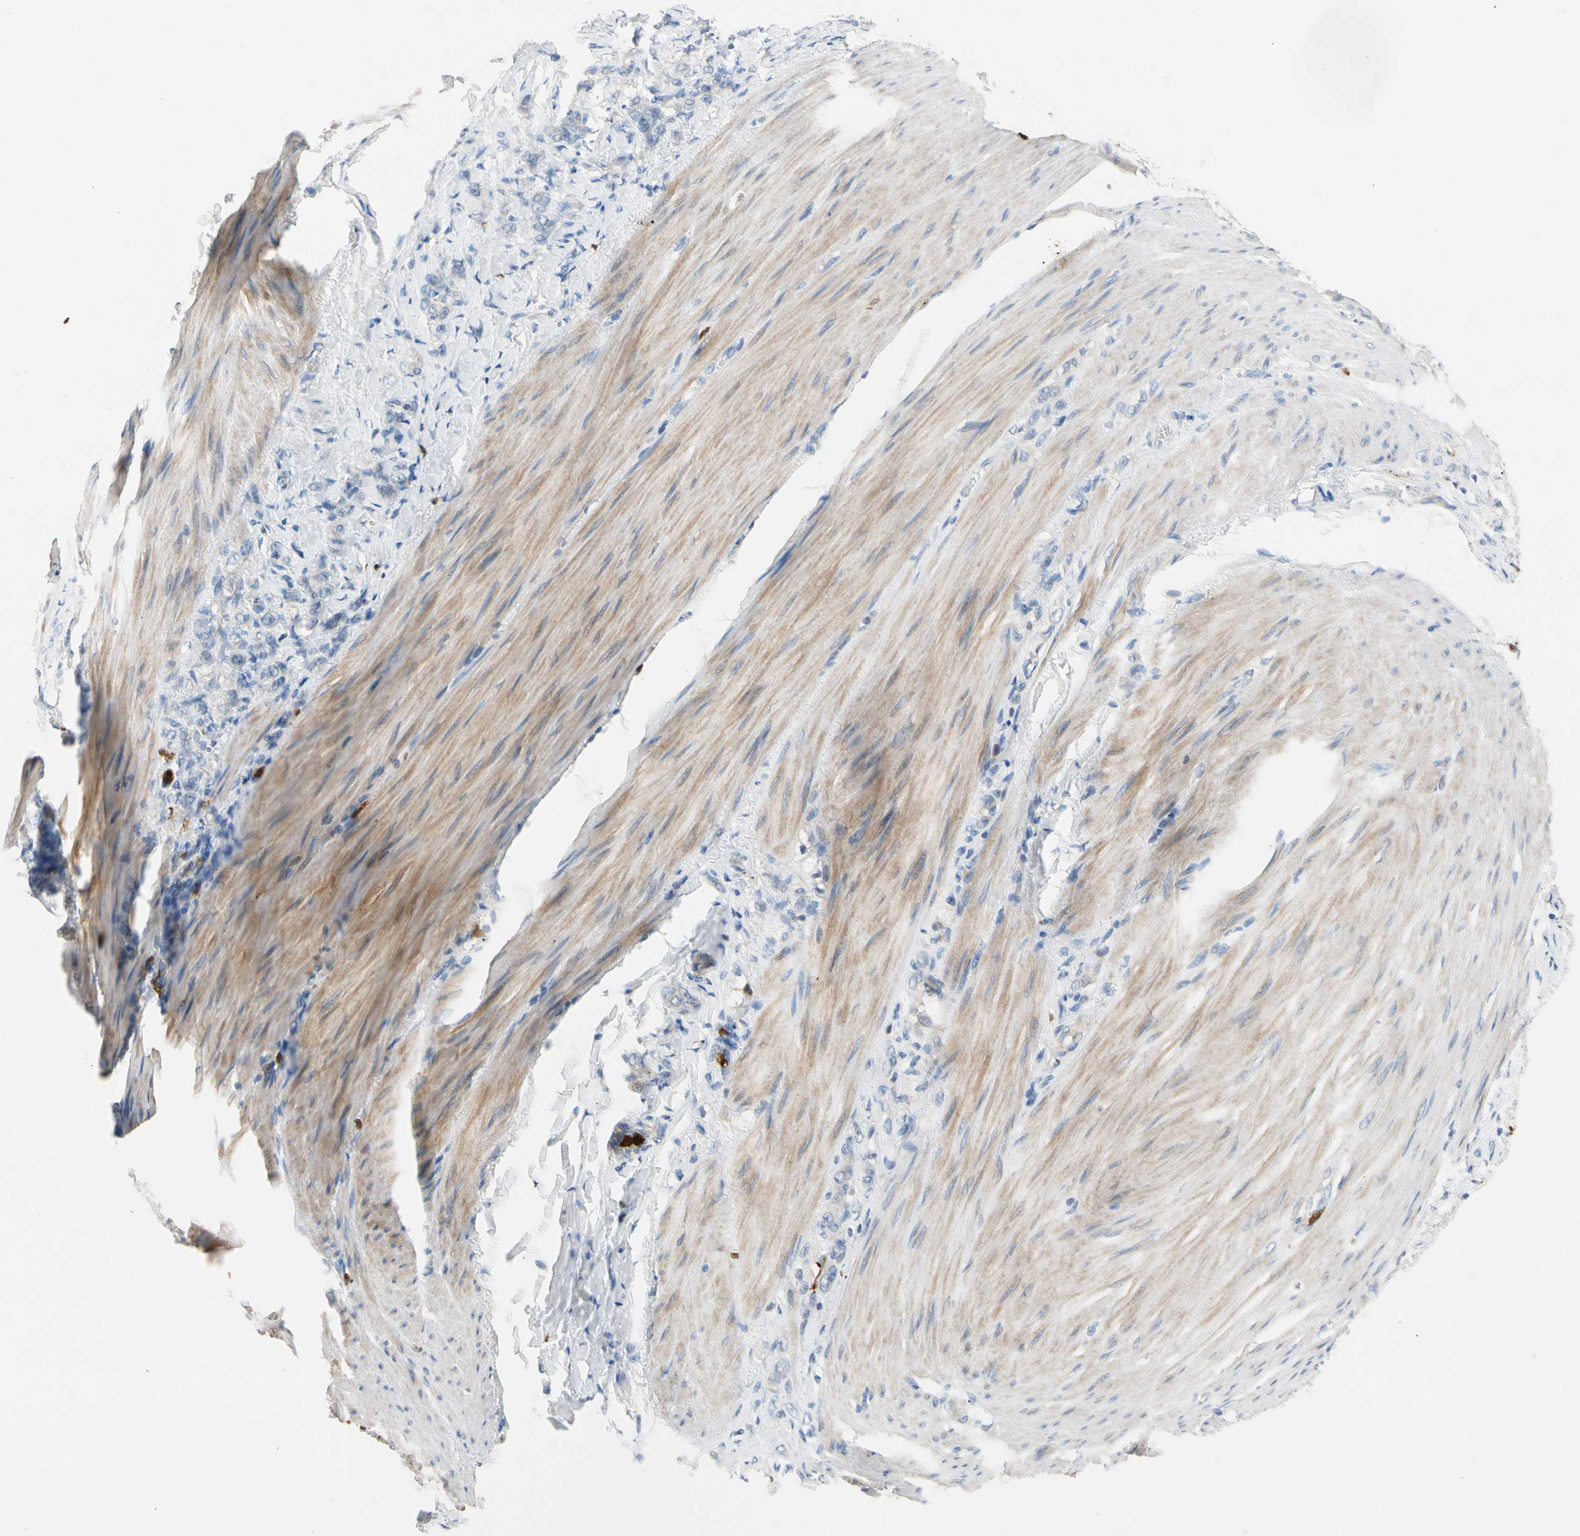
{"staining": {"intensity": "negative", "quantity": "none", "location": "none"}, "tissue": "stomach cancer", "cell_type": "Tumor cells", "image_type": "cancer", "snomed": [{"axis": "morphology", "description": "Adenocarcinoma, NOS"}, {"axis": "topography", "description": "Stomach"}], "caption": "A photomicrograph of human stomach cancer (adenocarcinoma) is negative for staining in tumor cells.", "gene": "TRAF5", "patient": {"sex": "male", "age": 82}}